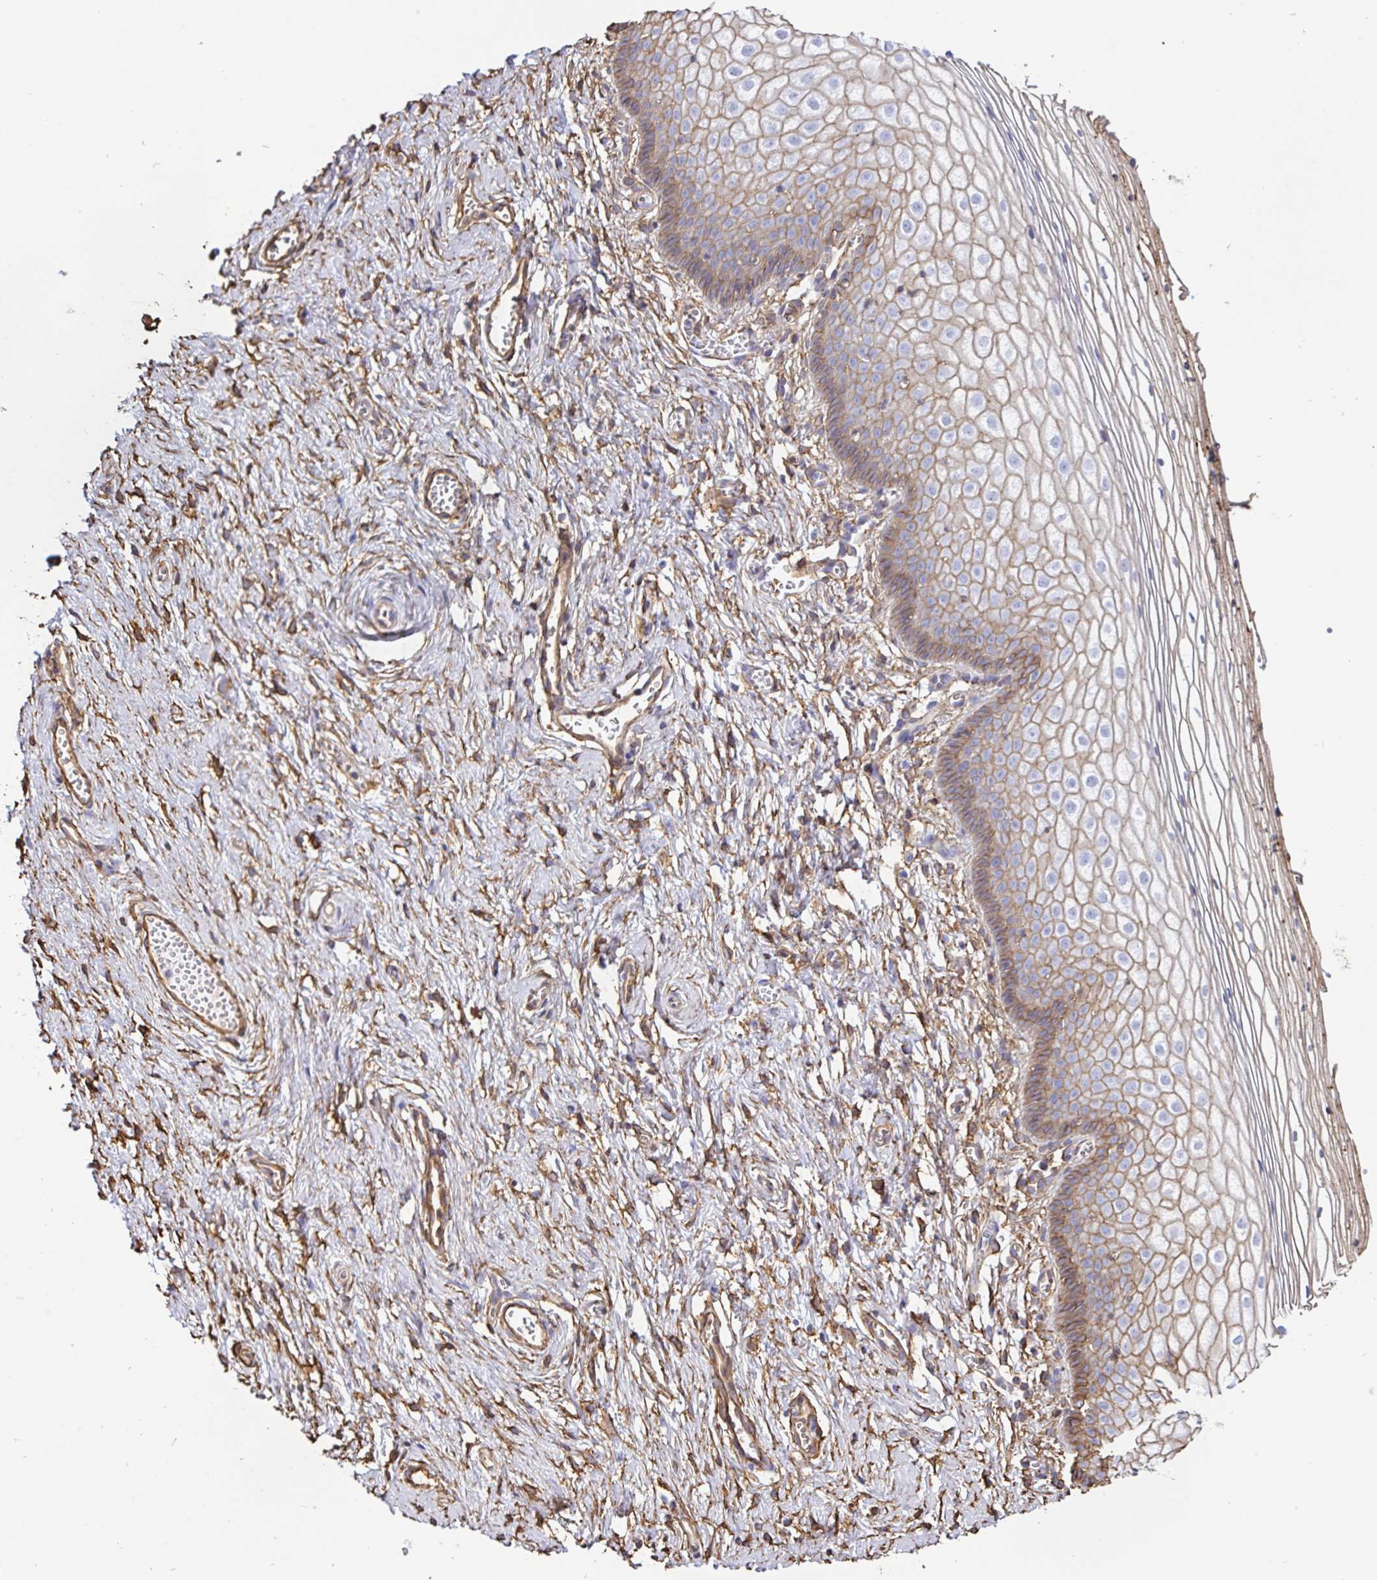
{"staining": {"intensity": "moderate", "quantity": ">75%", "location": "cytoplasmic/membranous"}, "tissue": "vagina", "cell_type": "Squamous epithelial cells", "image_type": "normal", "snomed": [{"axis": "morphology", "description": "Normal tissue, NOS"}, {"axis": "topography", "description": "Vagina"}], "caption": "Benign vagina reveals moderate cytoplasmic/membranous expression in about >75% of squamous epithelial cells, visualized by immunohistochemistry. The staining was performed using DAB (3,3'-diaminobenzidine) to visualize the protein expression in brown, while the nuclei were stained in blue with hematoxylin (Magnification: 20x).", "gene": "ANXA2", "patient": {"sex": "female", "age": 56}}